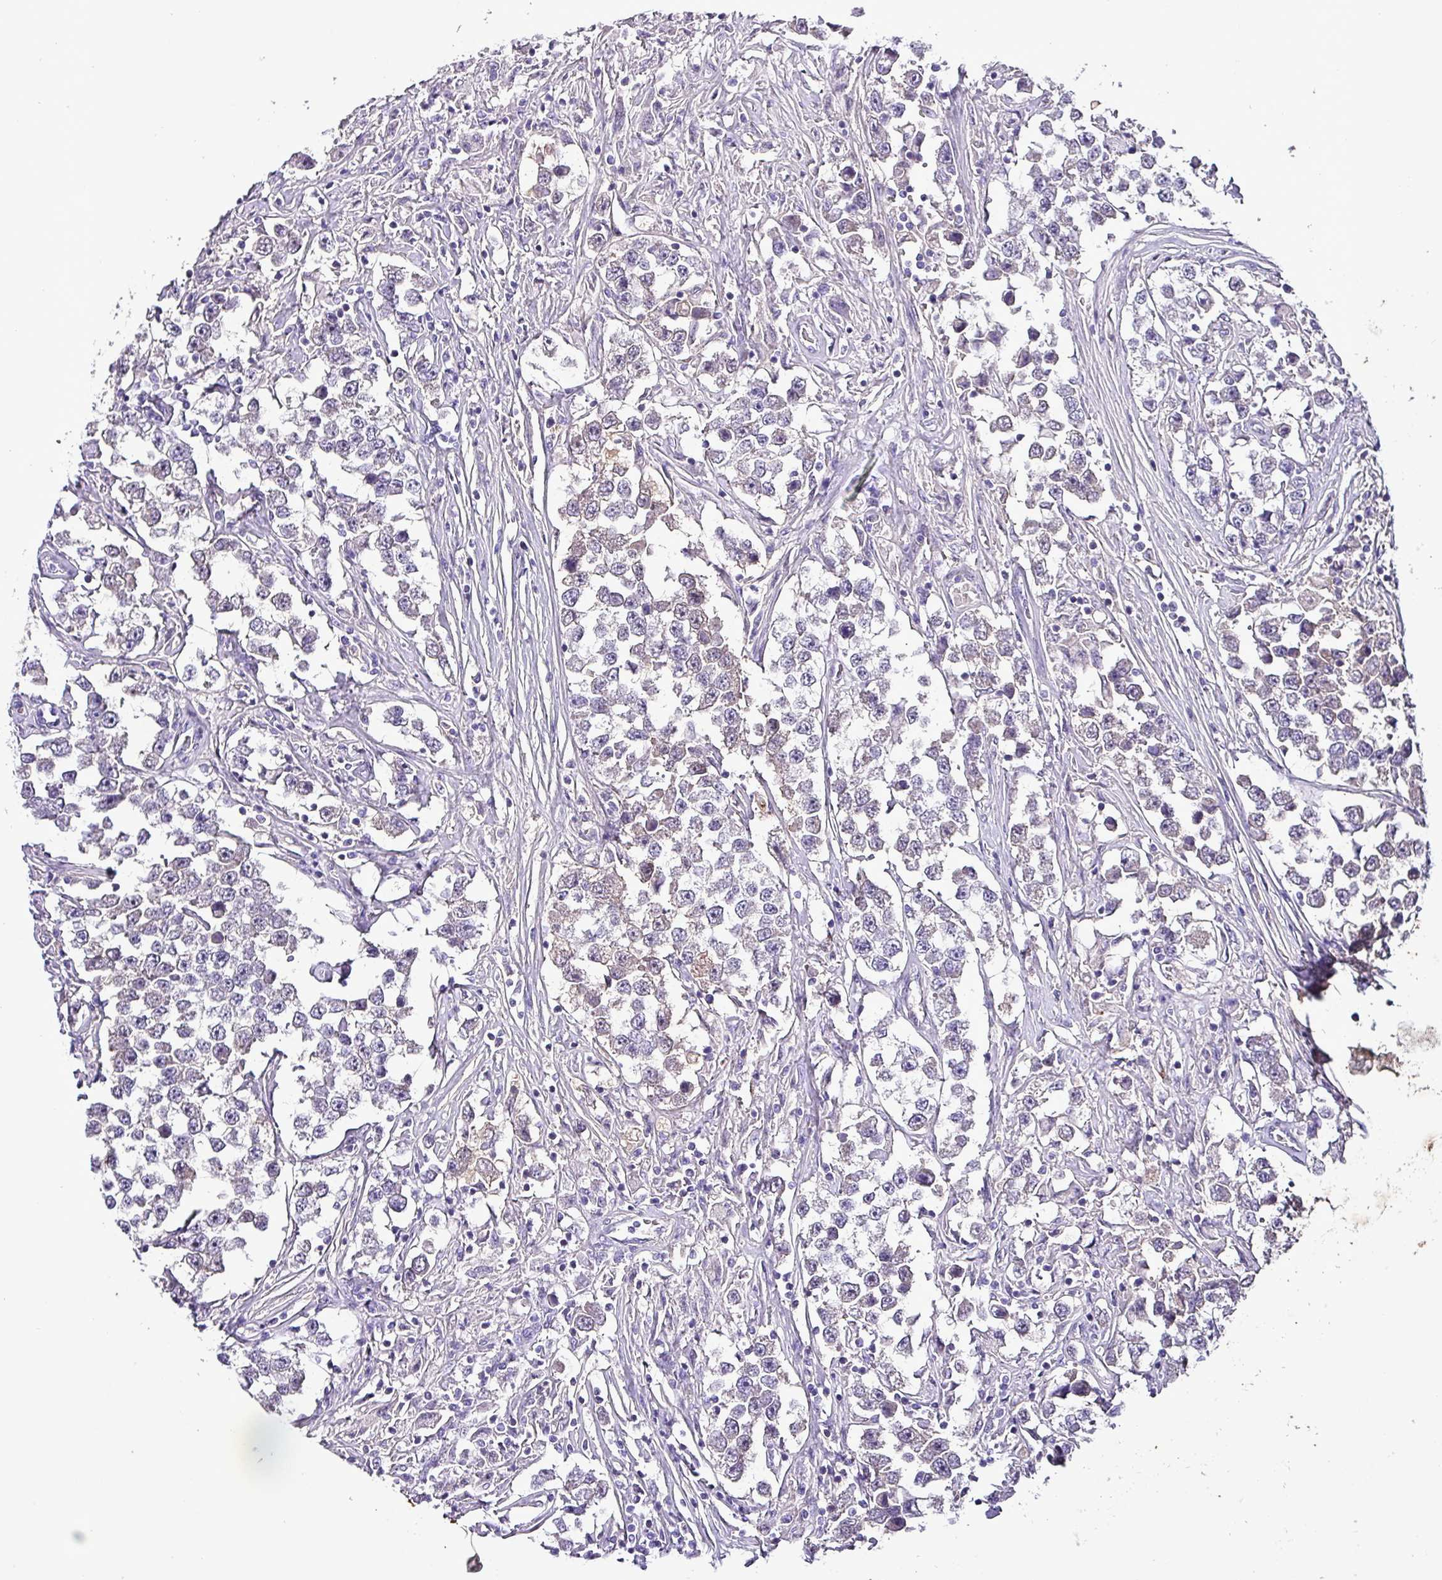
{"staining": {"intensity": "negative", "quantity": "none", "location": "none"}, "tissue": "testis cancer", "cell_type": "Tumor cells", "image_type": "cancer", "snomed": [{"axis": "morphology", "description": "Seminoma, NOS"}, {"axis": "topography", "description": "Testis"}], "caption": "Immunohistochemistry (IHC) micrograph of human seminoma (testis) stained for a protein (brown), which reveals no positivity in tumor cells.", "gene": "HP", "patient": {"sex": "male", "age": 46}}